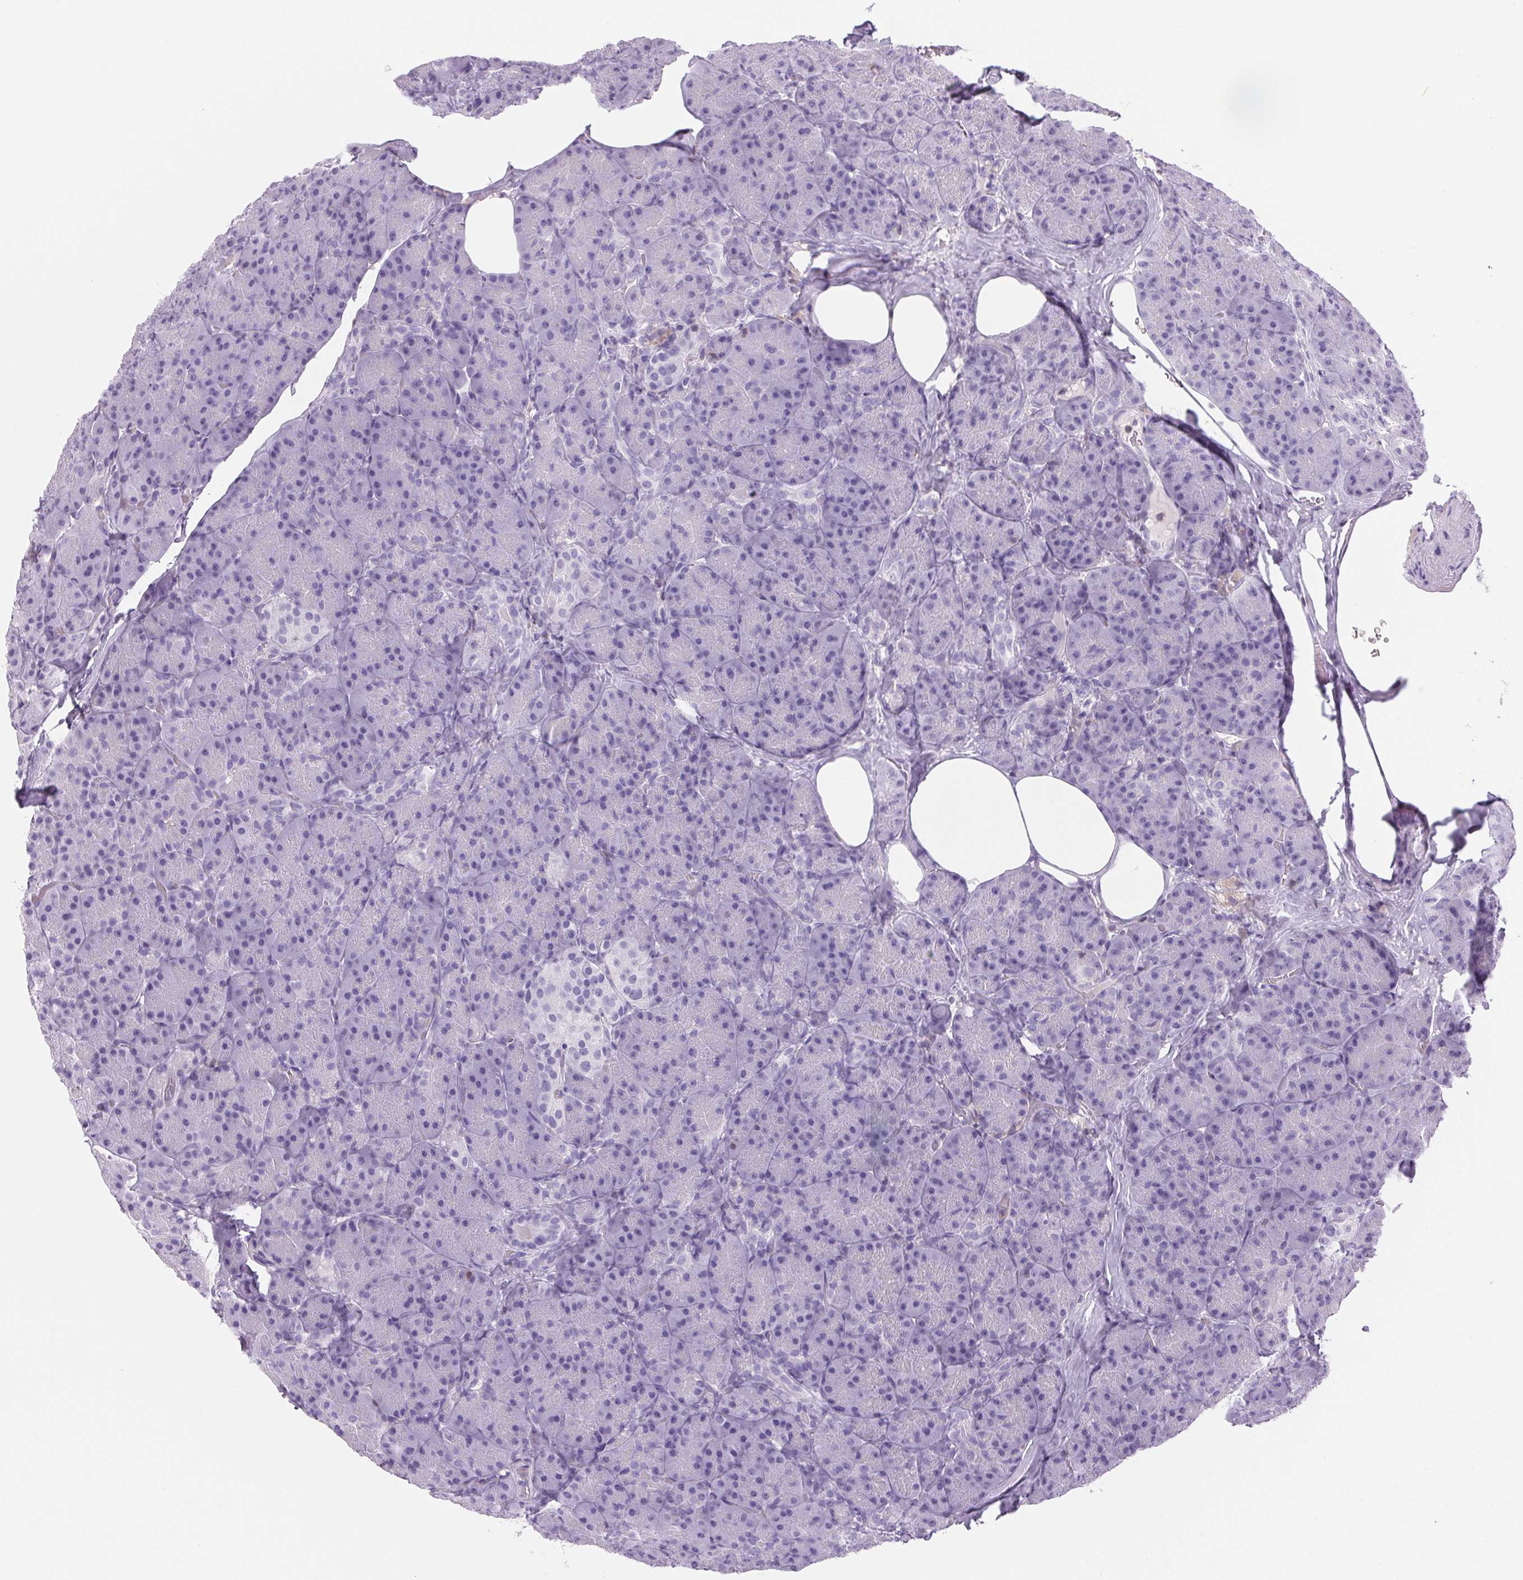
{"staining": {"intensity": "negative", "quantity": "none", "location": "none"}, "tissue": "pancreas", "cell_type": "Exocrine glandular cells", "image_type": "normal", "snomed": [{"axis": "morphology", "description": "Normal tissue, NOS"}, {"axis": "topography", "description": "Pancreas"}], "caption": "IHC image of benign human pancreas stained for a protein (brown), which reveals no staining in exocrine glandular cells. Nuclei are stained in blue.", "gene": "S100A2", "patient": {"sex": "male", "age": 57}}